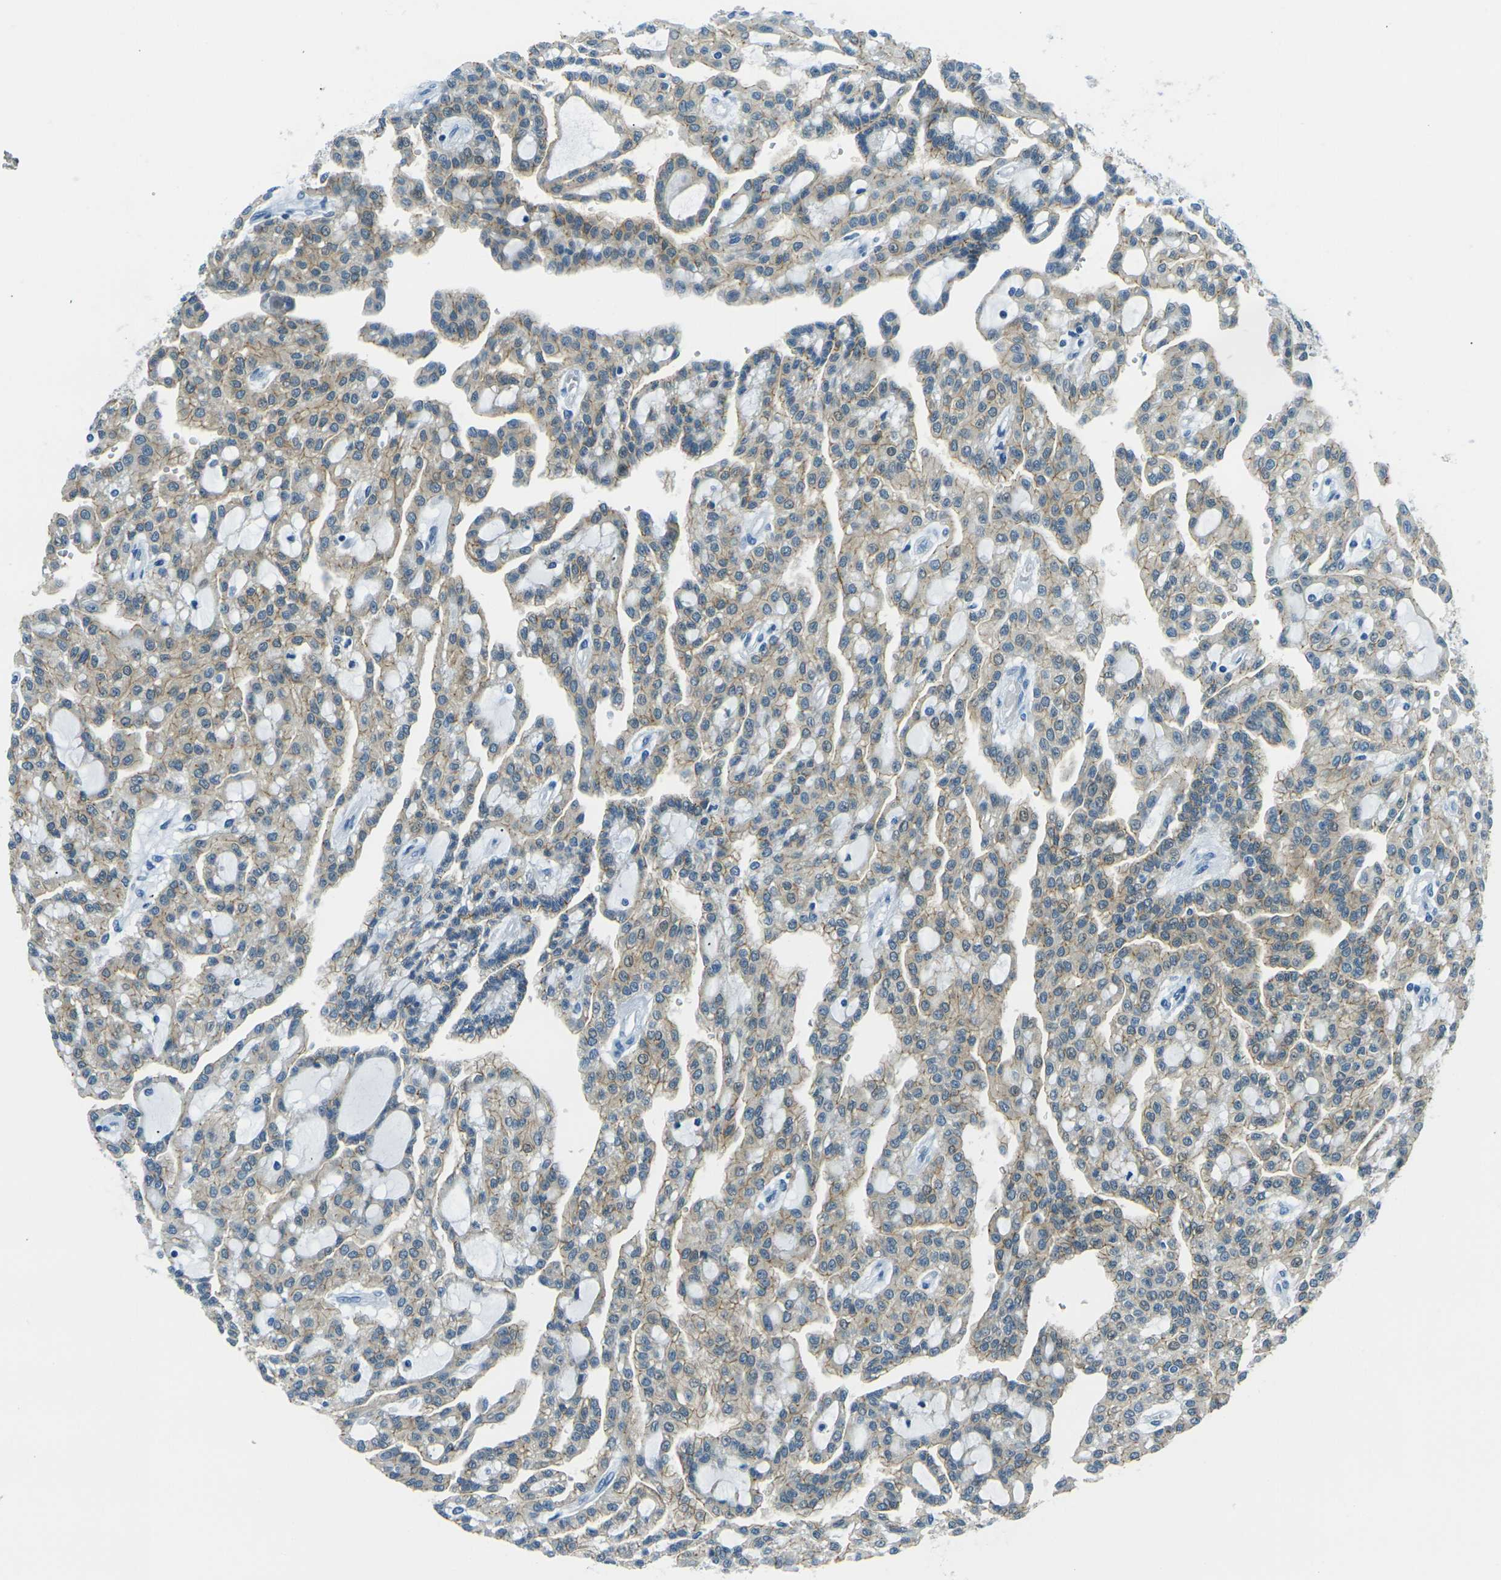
{"staining": {"intensity": "weak", "quantity": ">75%", "location": "cytoplasmic/membranous"}, "tissue": "renal cancer", "cell_type": "Tumor cells", "image_type": "cancer", "snomed": [{"axis": "morphology", "description": "Adenocarcinoma, NOS"}, {"axis": "topography", "description": "Kidney"}], "caption": "The histopathology image demonstrates a brown stain indicating the presence of a protein in the cytoplasmic/membranous of tumor cells in renal adenocarcinoma. (DAB = brown stain, brightfield microscopy at high magnification).", "gene": "OCLN", "patient": {"sex": "male", "age": 63}}